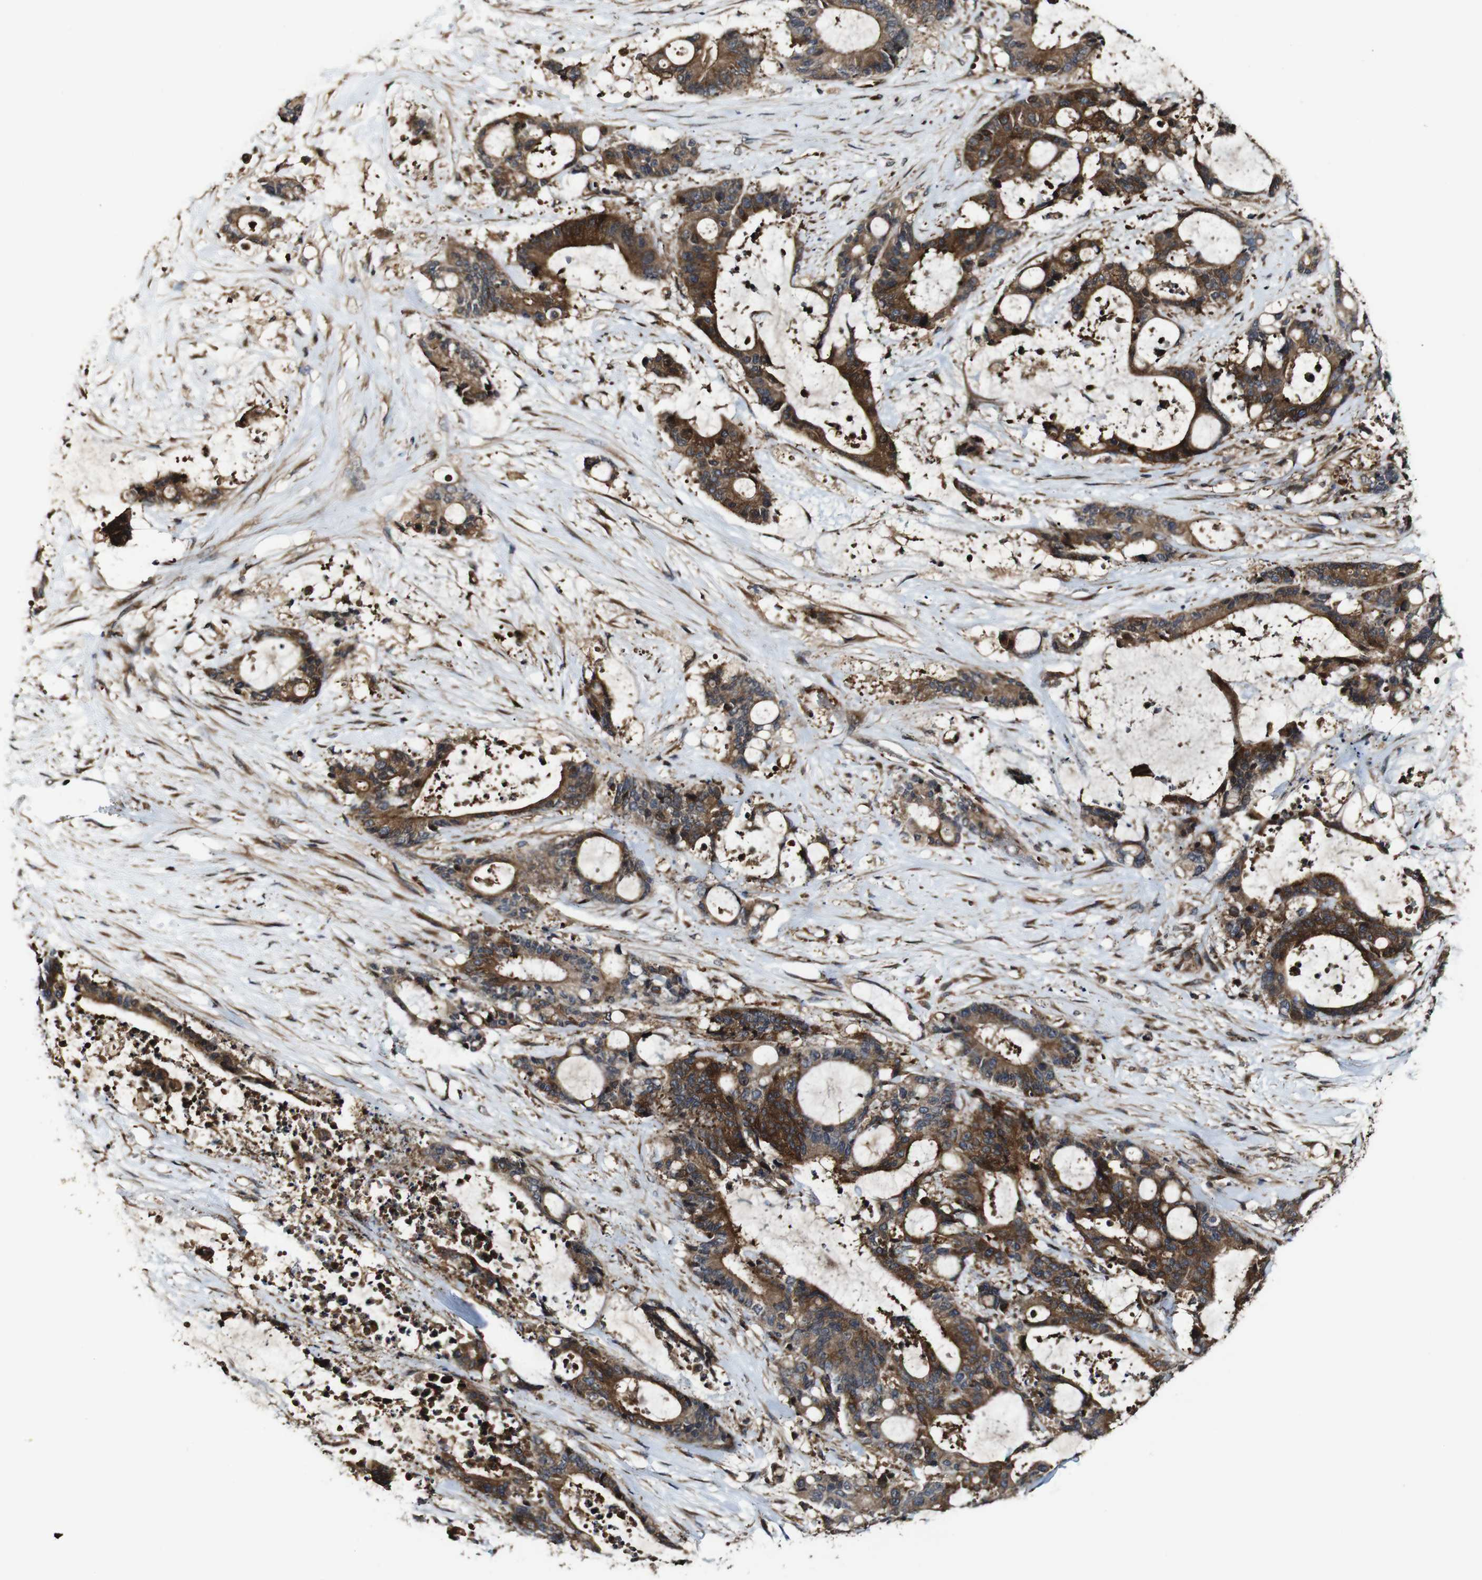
{"staining": {"intensity": "strong", "quantity": ">75%", "location": "cytoplasmic/membranous"}, "tissue": "liver cancer", "cell_type": "Tumor cells", "image_type": "cancer", "snomed": [{"axis": "morphology", "description": "Normal tissue, NOS"}, {"axis": "morphology", "description": "Cholangiocarcinoma"}, {"axis": "topography", "description": "Liver"}, {"axis": "topography", "description": "Peripheral nerve tissue"}], "caption": "Liver cancer (cholangiocarcinoma) stained with a brown dye shows strong cytoplasmic/membranous positive expression in about >75% of tumor cells.", "gene": "TNIK", "patient": {"sex": "female", "age": 73}}